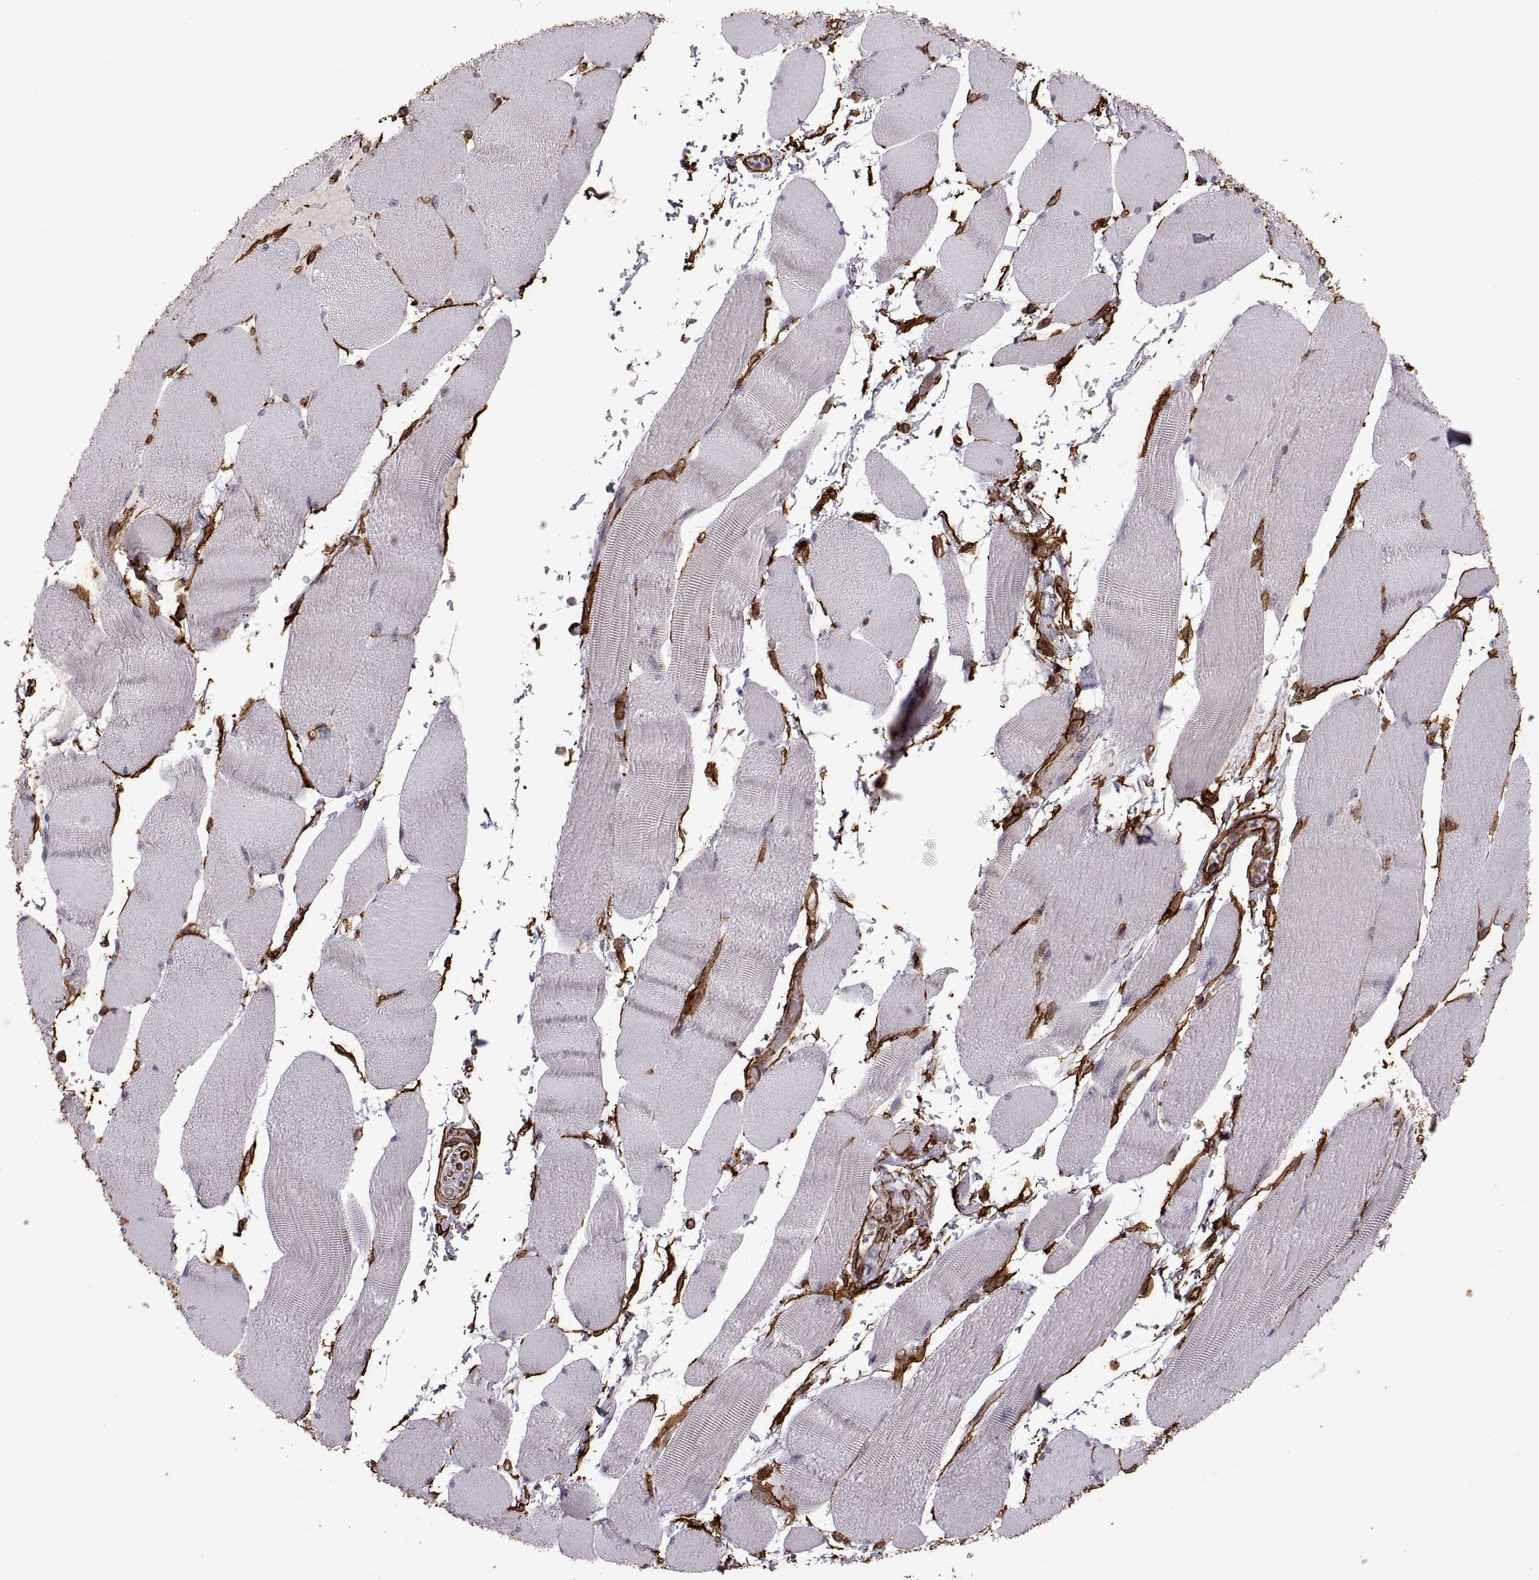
{"staining": {"intensity": "negative", "quantity": "none", "location": "none"}, "tissue": "skeletal muscle", "cell_type": "Myocytes", "image_type": "normal", "snomed": [{"axis": "morphology", "description": "Normal tissue, NOS"}, {"axis": "topography", "description": "Skeletal muscle"}], "caption": "IHC micrograph of benign human skeletal muscle stained for a protein (brown), which displays no expression in myocytes. (Immunohistochemistry, brightfield microscopy, high magnification).", "gene": "S100A10", "patient": {"sex": "male", "age": 56}}